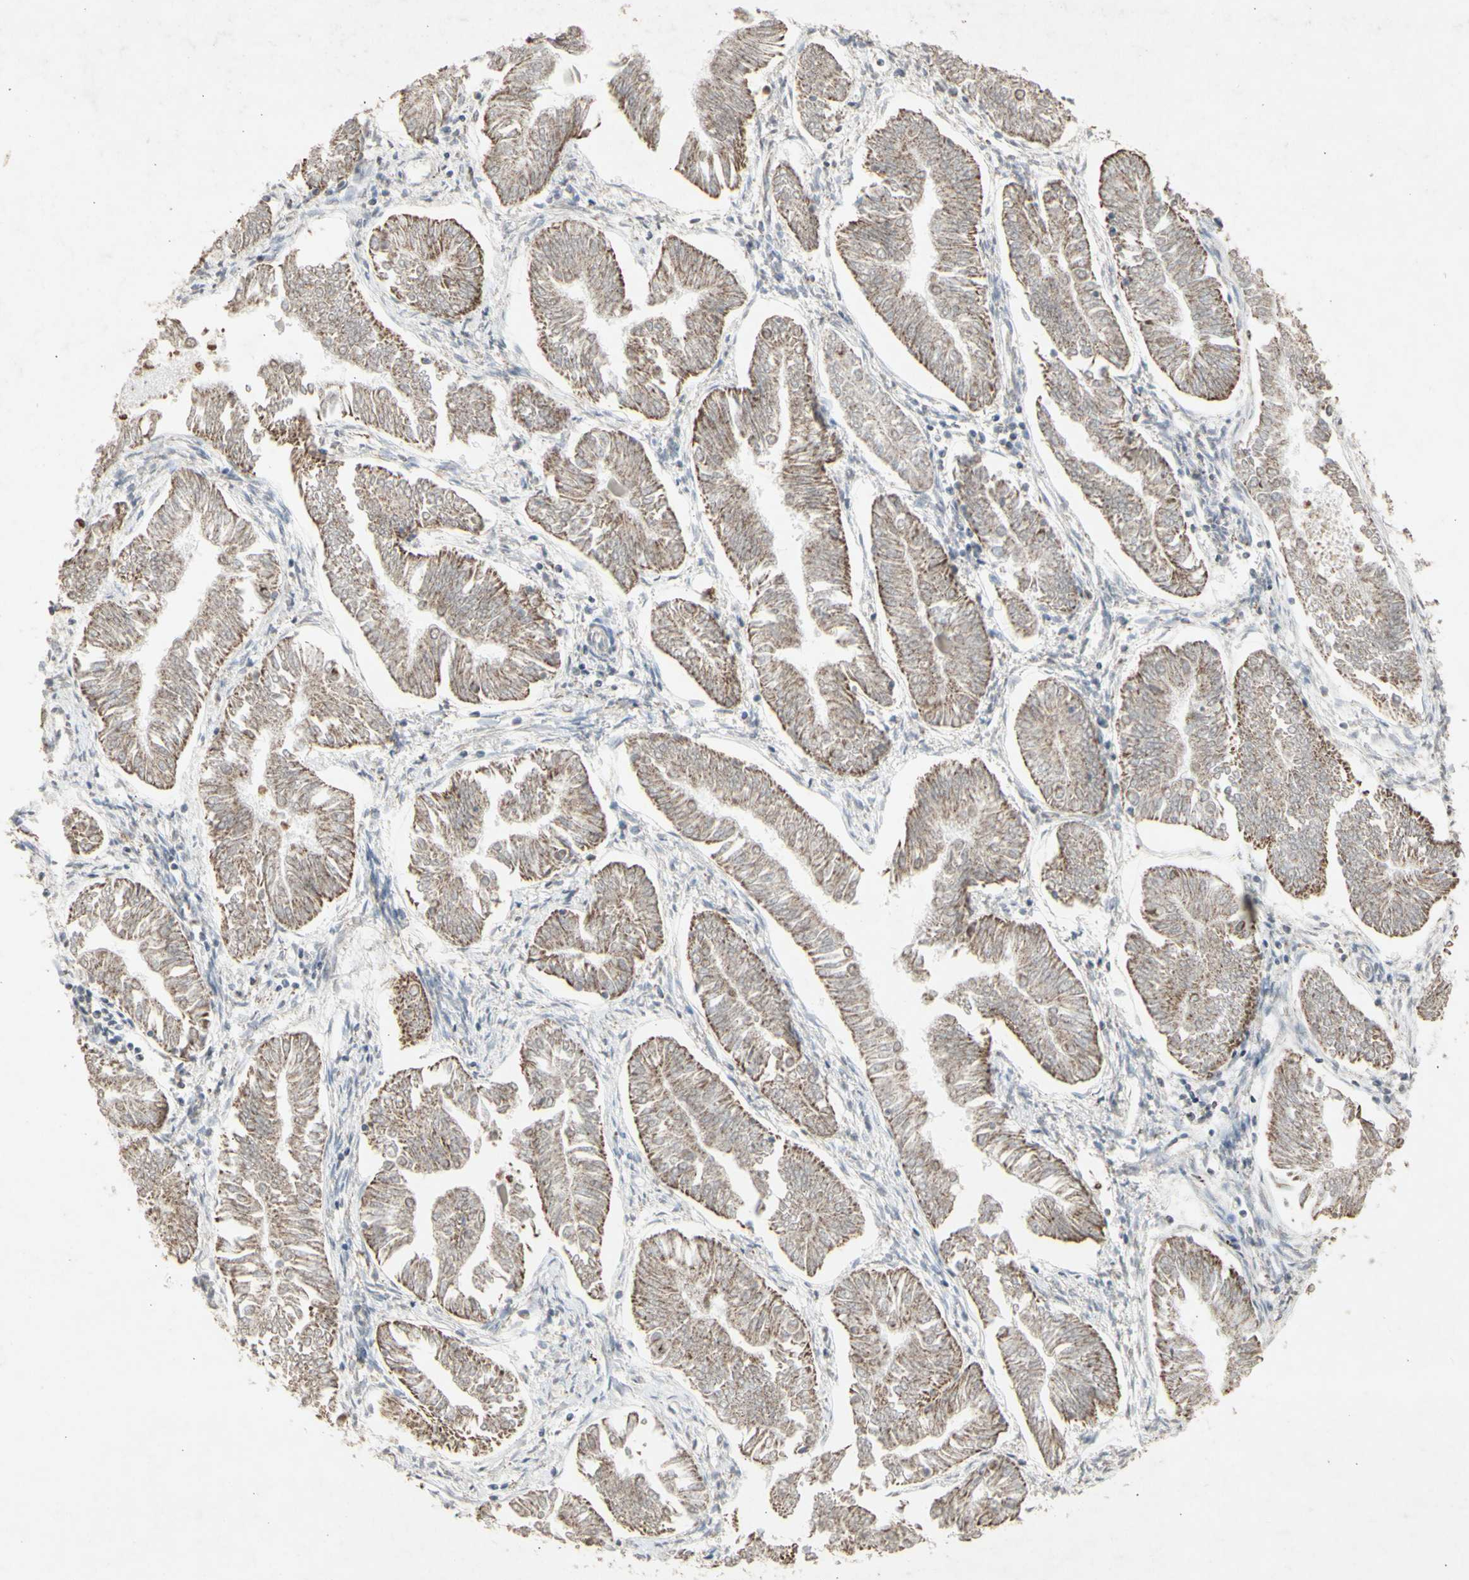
{"staining": {"intensity": "moderate", "quantity": ">75%", "location": "cytoplasmic/membranous,nuclear"}, "tissue": "endometrial cancer", "cell_type": "Tumor cells", "image_type": "cancer", "snomed": [{"axis": "morphology", "description": "Adenocarcinoma, NOS"}, {"axis": "topography", "description": "Endometrium"}], "caption": "An immunohistochemistry micrograph of neoplastic tissue is shown. Protein staining in brown labels moderate cytoplasmic/membranous and nuclear positivity in endometrial cancer (adenocarcinoma) within tumor cells. The protein of interest is shown in brown color, while the nuclei are stained blue.", "gene": "CENPB", "patient": {"sex": "female", "age": 53}}